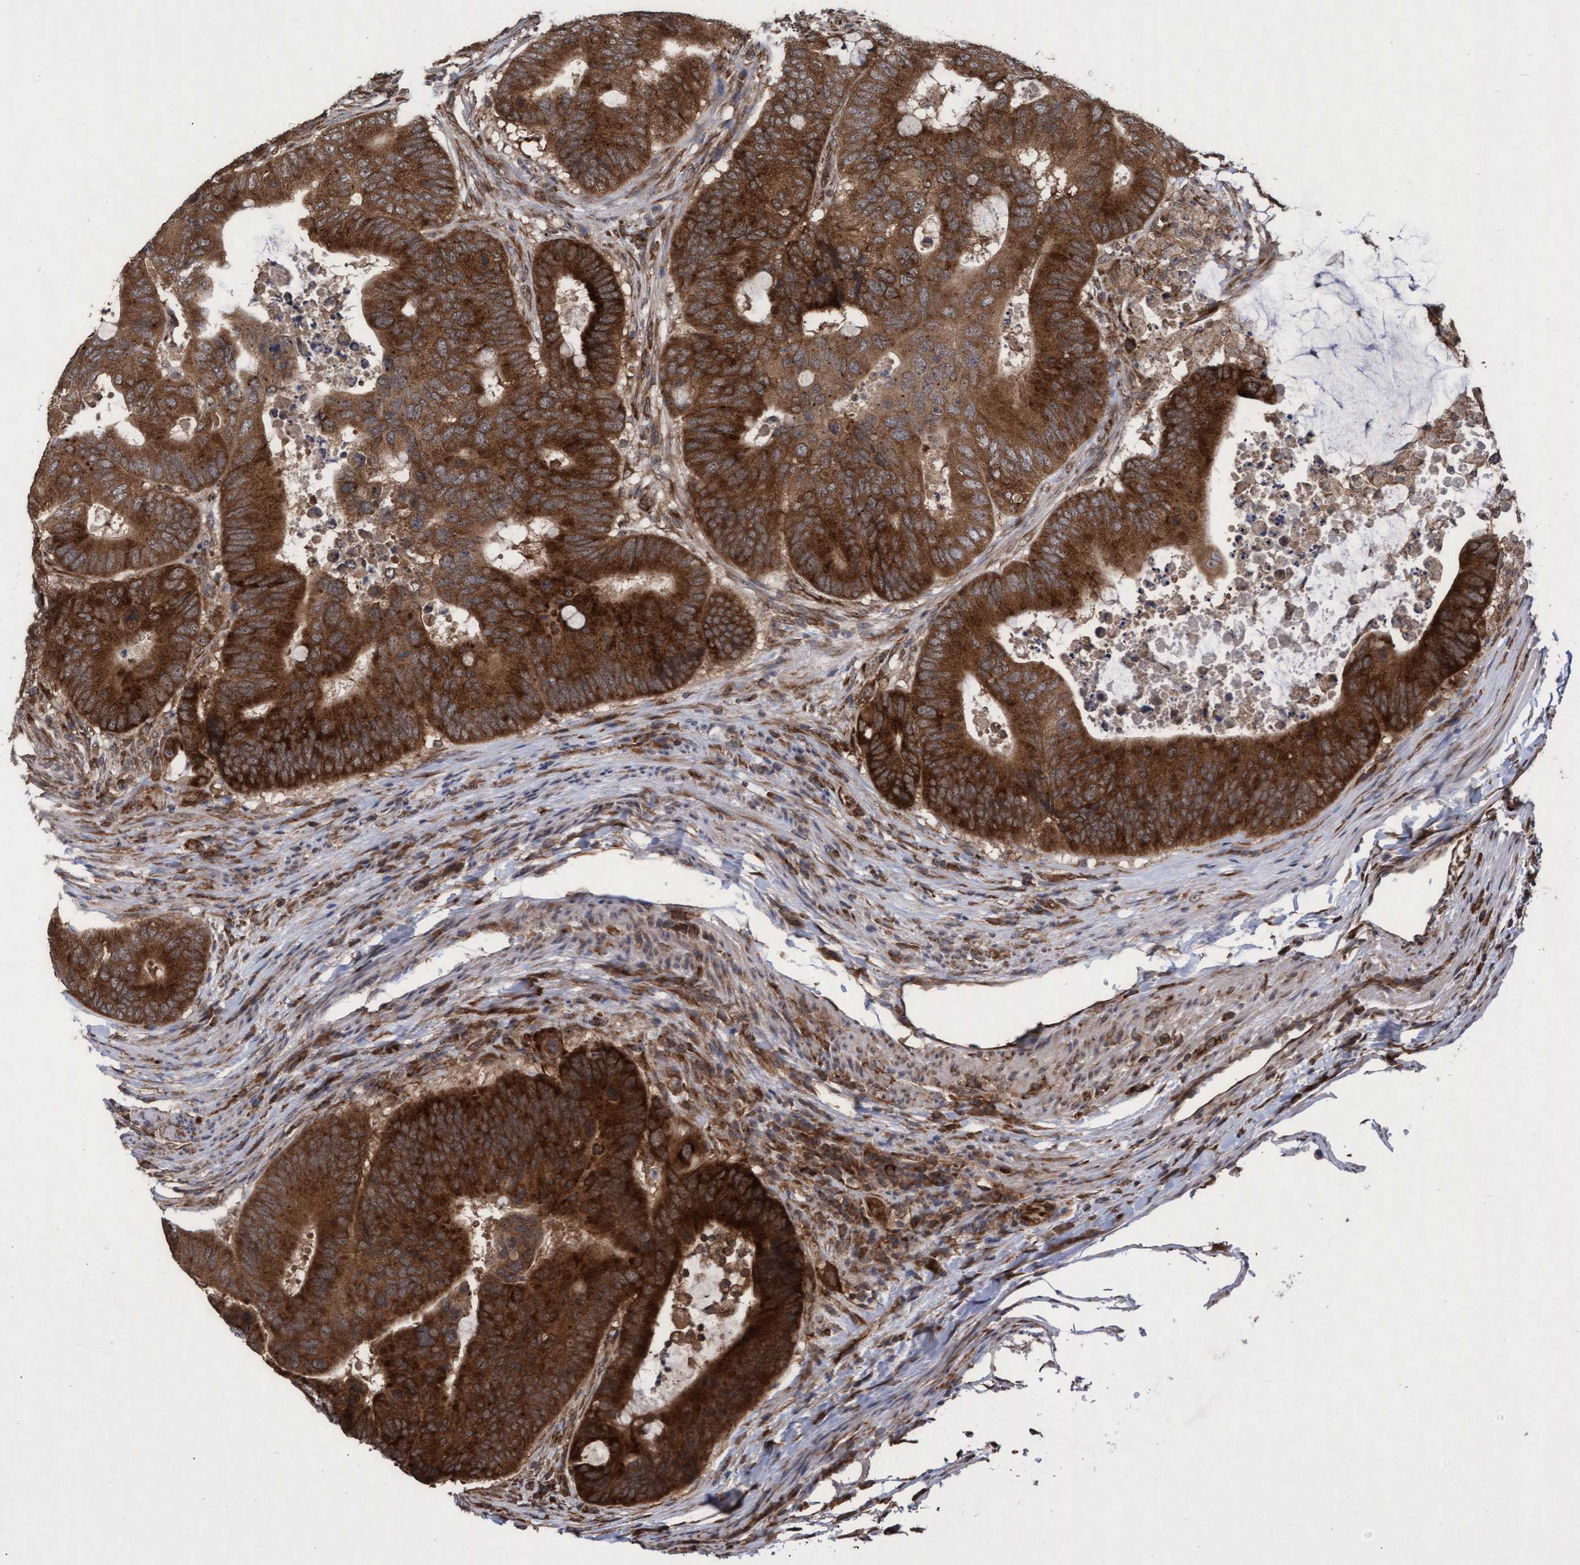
{"staining": {"intensity": "strong", "quantity": ">75%", "location": "cytoplasmic/membranous"}, "tissue": "colorectal cancer", "cell_type": "Tumor cells", "image_type": "cancer", "snomed": [{"axis": "morphology", "description": "Adenocarcinoma, NOS"}, {"axis": "topography", "description": "Colon"}], "caption": "Human colorectal adenocarcinoma stained with a protein marker shows strong staining in tumor cells.", "gene": "ABCF2", "patient": {"sex": "male", "age": 71}}